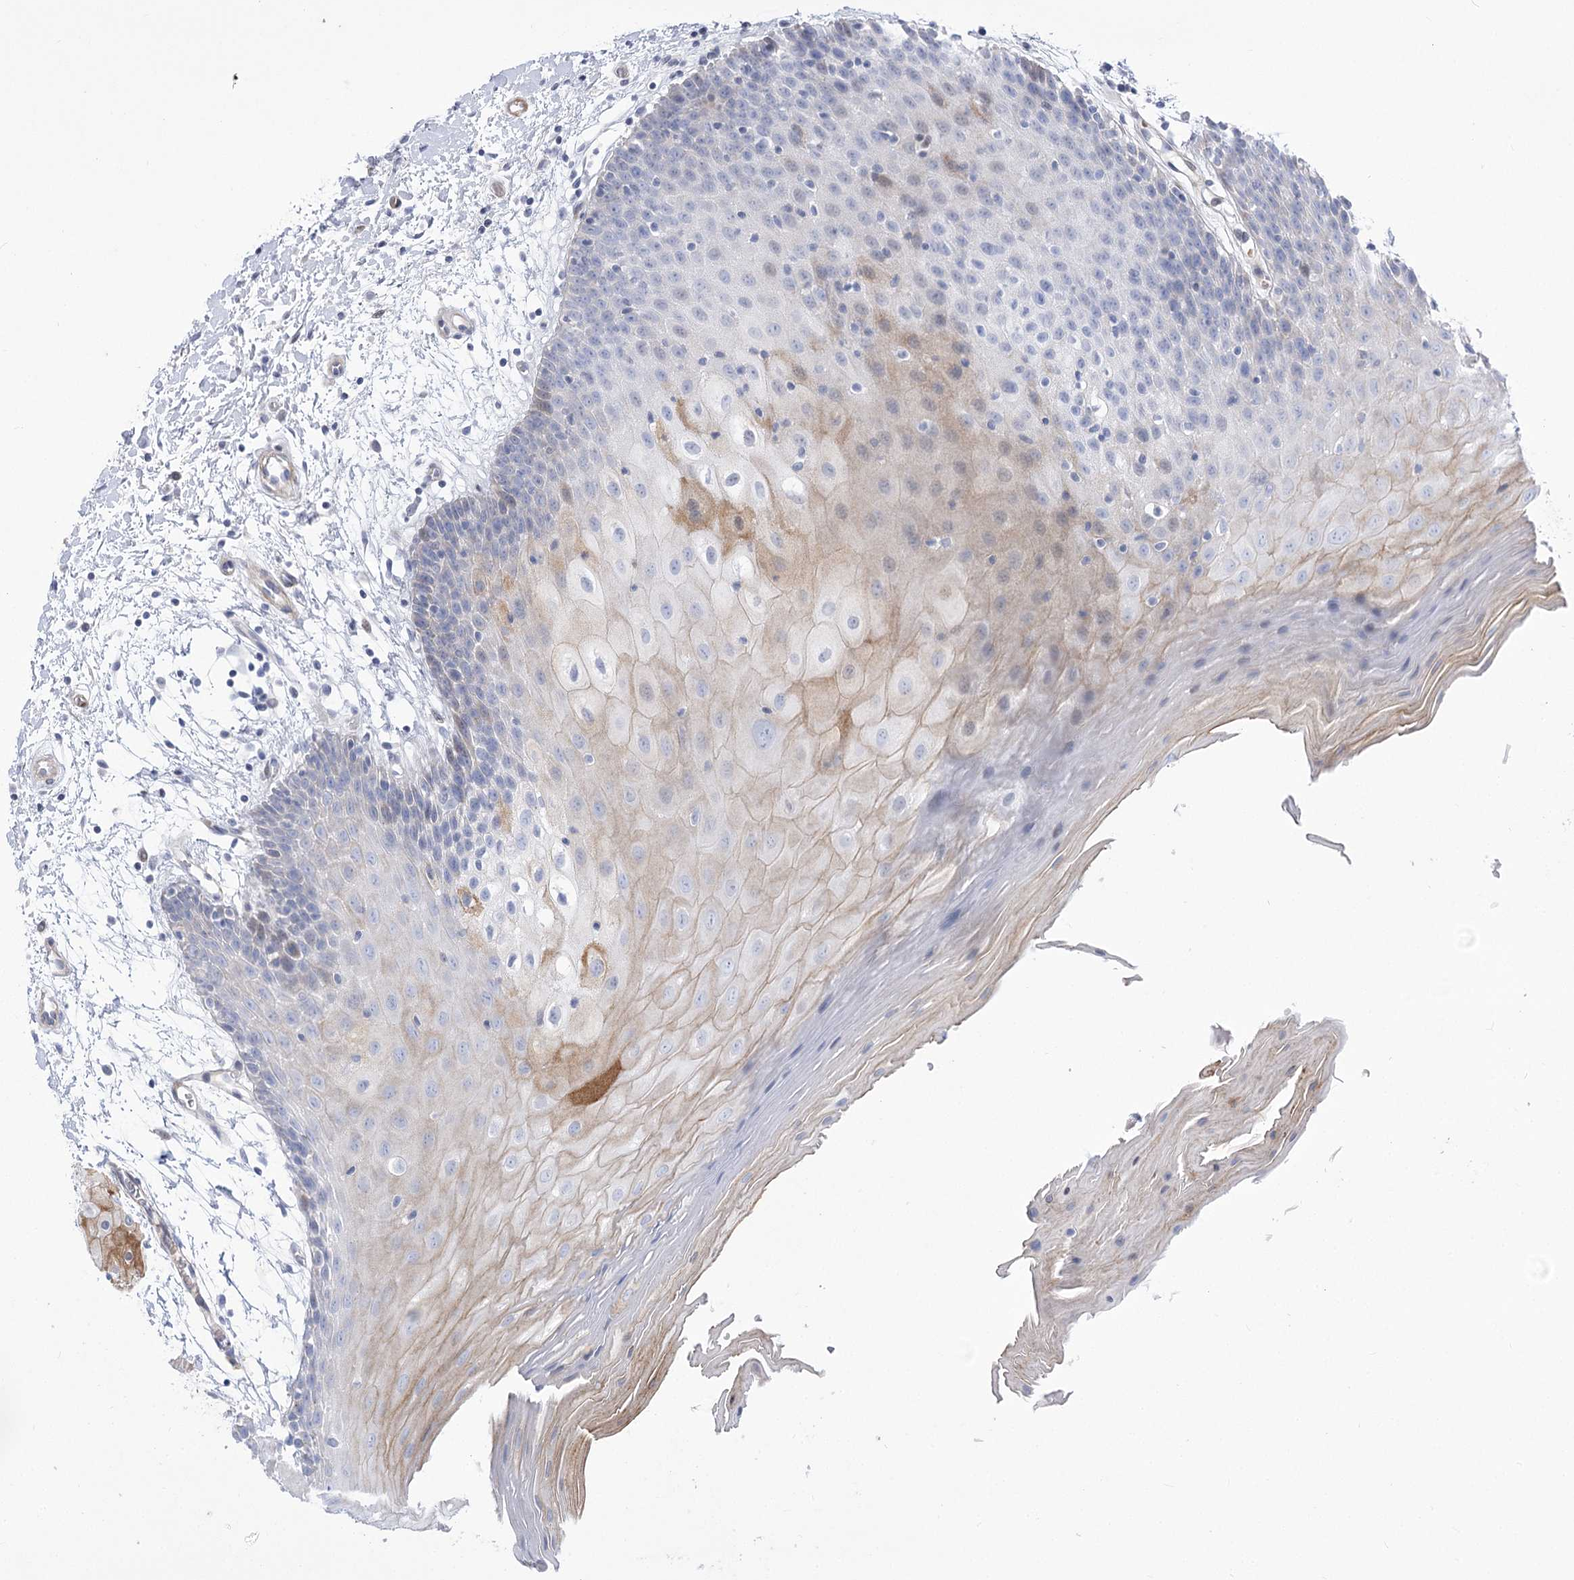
{"staining": {"intensity": "negative", "quantity": "none", "location": "none"}, "tissue": "oral mucosa", "cell_type": "Squamous epithelial cells", "image_type": "normal", "snomed": [{"axis": "morphology", "description": "Normal tissue, NOS"}, {"axis": "topography", "description": "Skeletal muscle"}, {"axis": "topography", "description": "Oral tissue"}, {"axis": "topography", "description": "Salivary gland"}, {"axis": "topography", "description": "Peripheral nerve tissue"}], "caption": "Oral mucosa was stained to show a protein in brown. There is no significant expression in squamous epithelial cells. The staining was performed using DAB to visualize the protein expression in brown, while the nuclei were stained in blue with hematoxylin (Magnification: 20x).", "gene": "ANKRD23", "patient": {"sex": "male", "age": 54}}